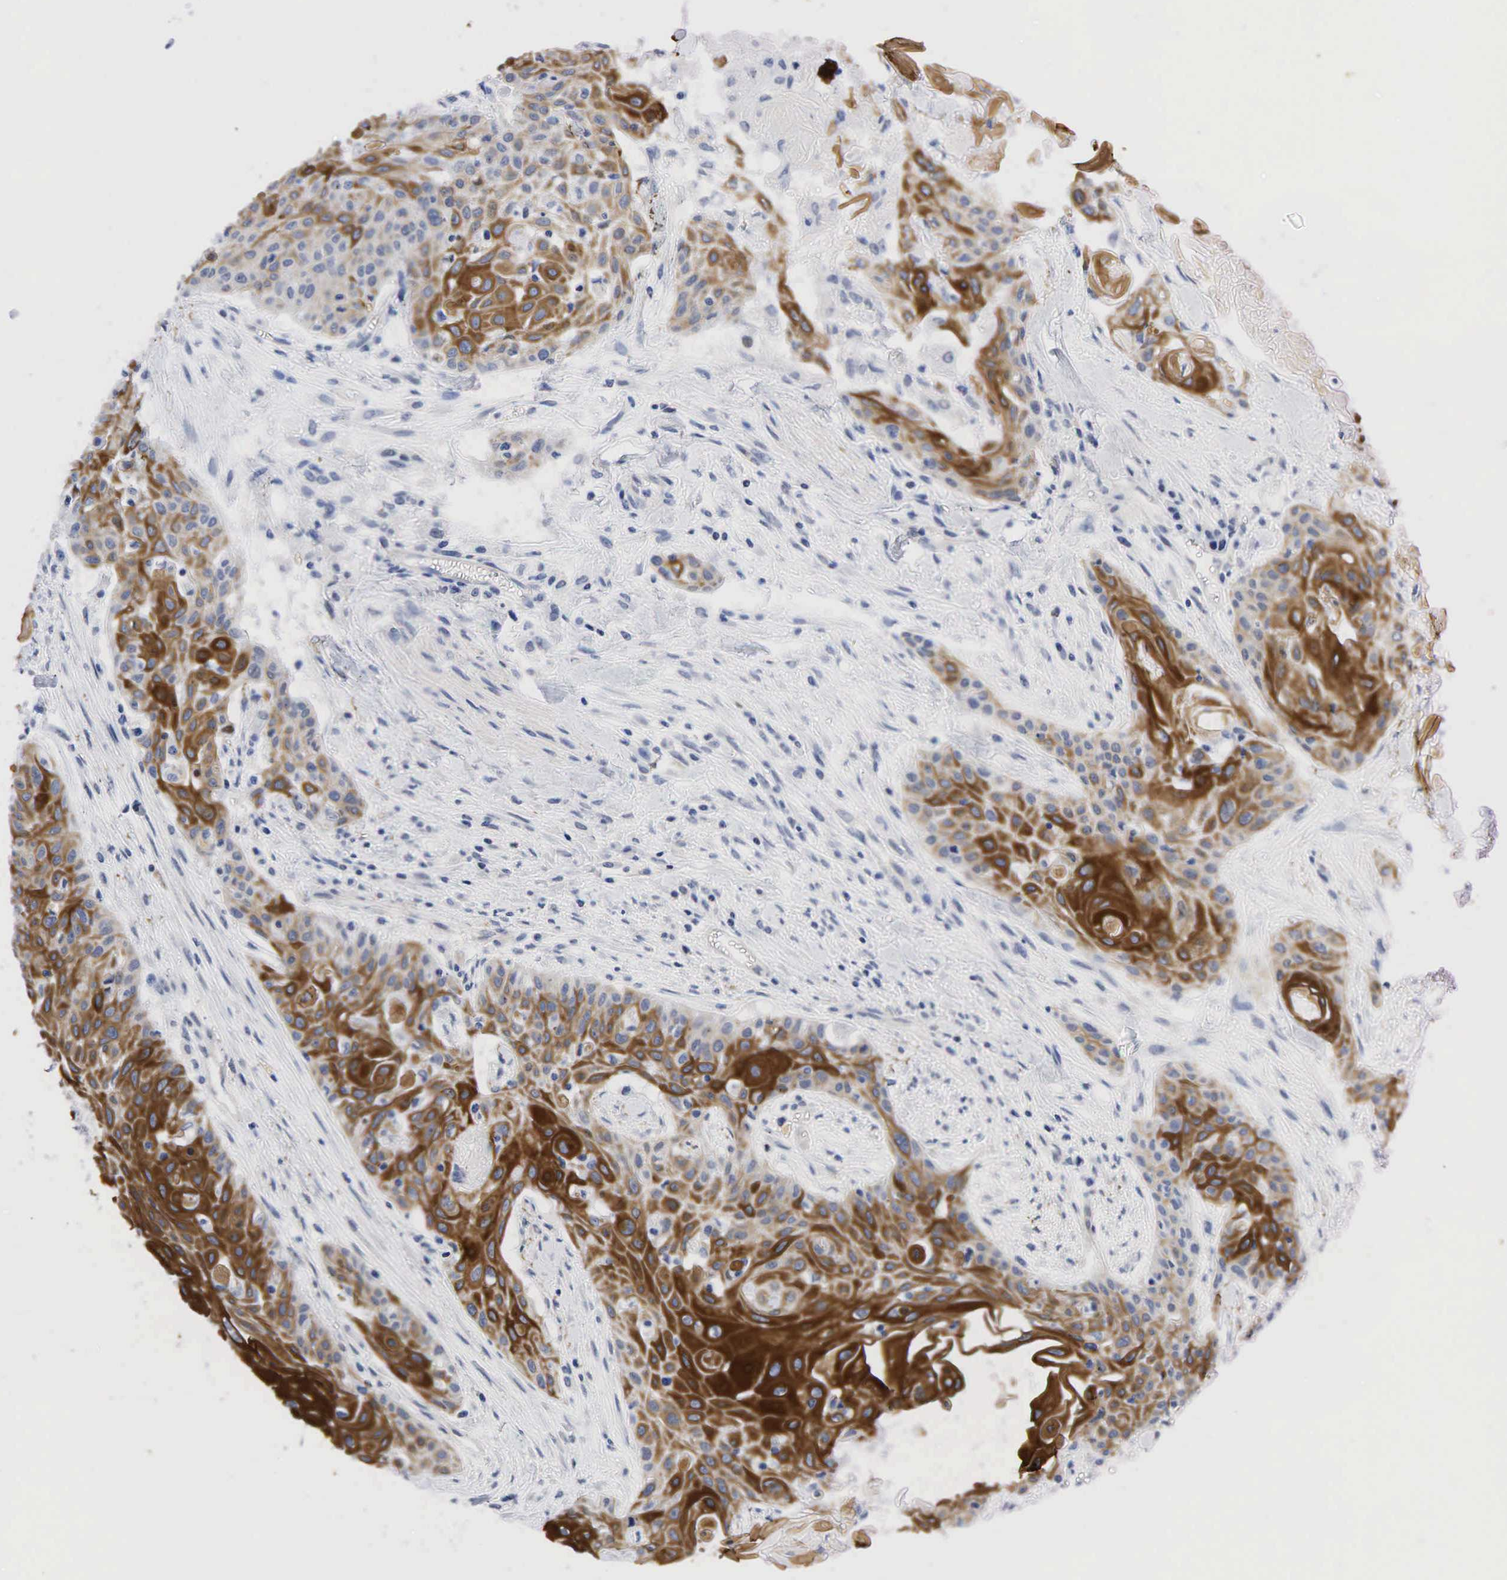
{"staining": {"intensity": "strong", "quantity": "25%-75%", "location": "cytoplasmic/membranous"}, "tissue": "head and neck cancer", "cell_type": "Tumor cells", "image_type": "cancer", "snomed": [{"axis": "morphology", "description": "Squamous cell carcinoma, NOS"}, {"axis": "morphology", "description": "Squamous cell carcinoma, metastatic, NOS"}, {"axis": "topography", "description": "Lymph node"}, {"axis": "topography", "description": "Salivary gland"}, {"axis": "topography", "description": "Head-Neck"}], "caption": "Head and neck cancer tissue demonstrates strong cytoplasmic/membranous positivity in approximately 25%-75% of tumor cells (DAB = brown stain, brightfield microscopy at high magnification).", "gene": "PGR", "patient": {"sex": "female", "age": 74}}